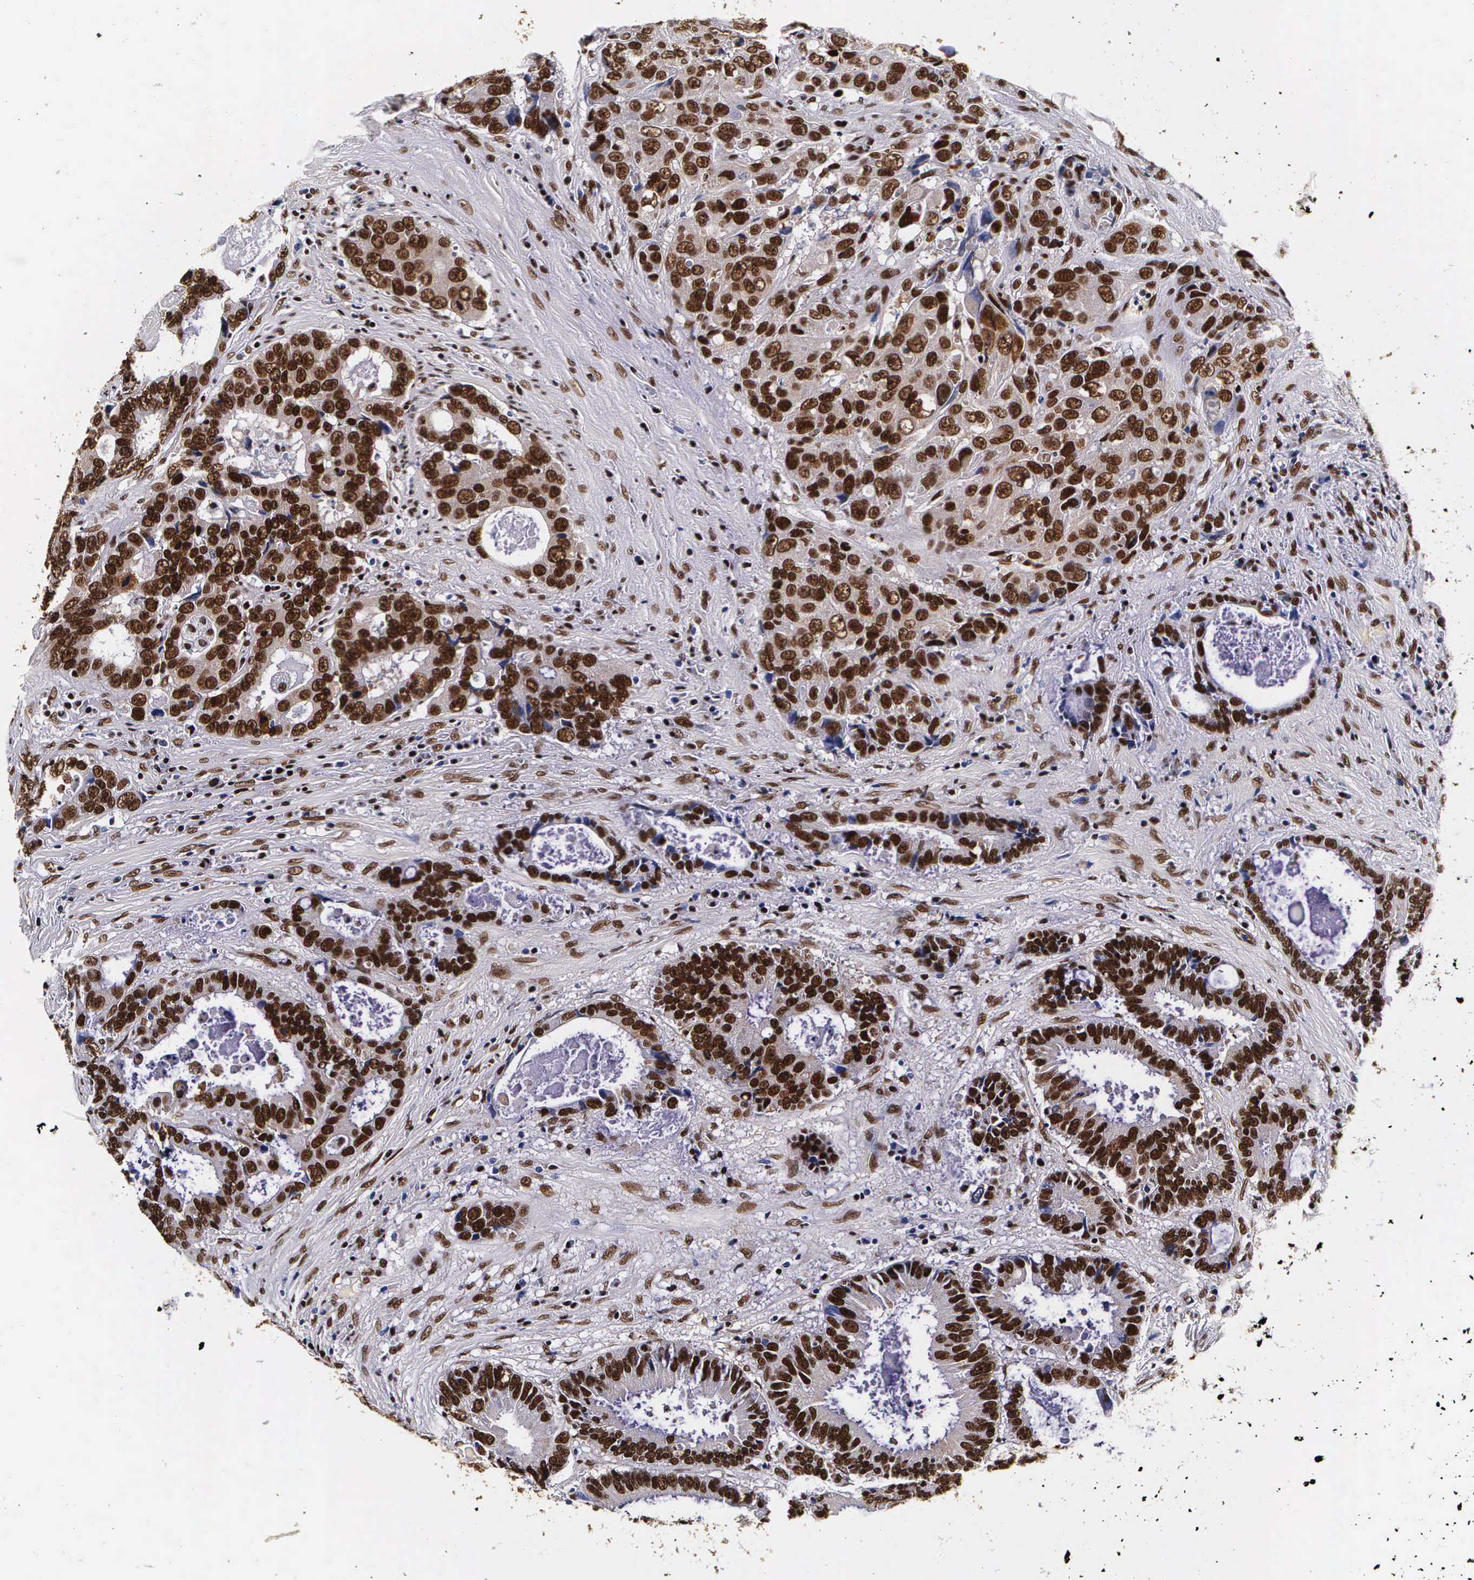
{"staining": {"intensity": "strong", "quantity": ">75%", "location": "cytoplasmic/membranous,nuclear"}, "tissue": "colorectal cancer", "cell_type": "Tumor cells", "image_type": "cancer", "snomed": [{"axis": "morphology", "description": "Adenocarcinoma, NOS"}, {"axis": "topography", "description": "Rectum"}], "caption": "An IHC micrograph of tumor tissue is shown. Protein staining in brown shows strong cytoplasmic/membranous and nuclear positivity in colorectal adenocarcinoma within tumor cells. The staining is performed using DAB (3,3'-diaminobenzidine) brown chromogen to label protein expression. The nuclei are counter-stained blue using hematoxylin.", "gene": "PABPN1", "patient": {"sex": "female", "age": 67}}